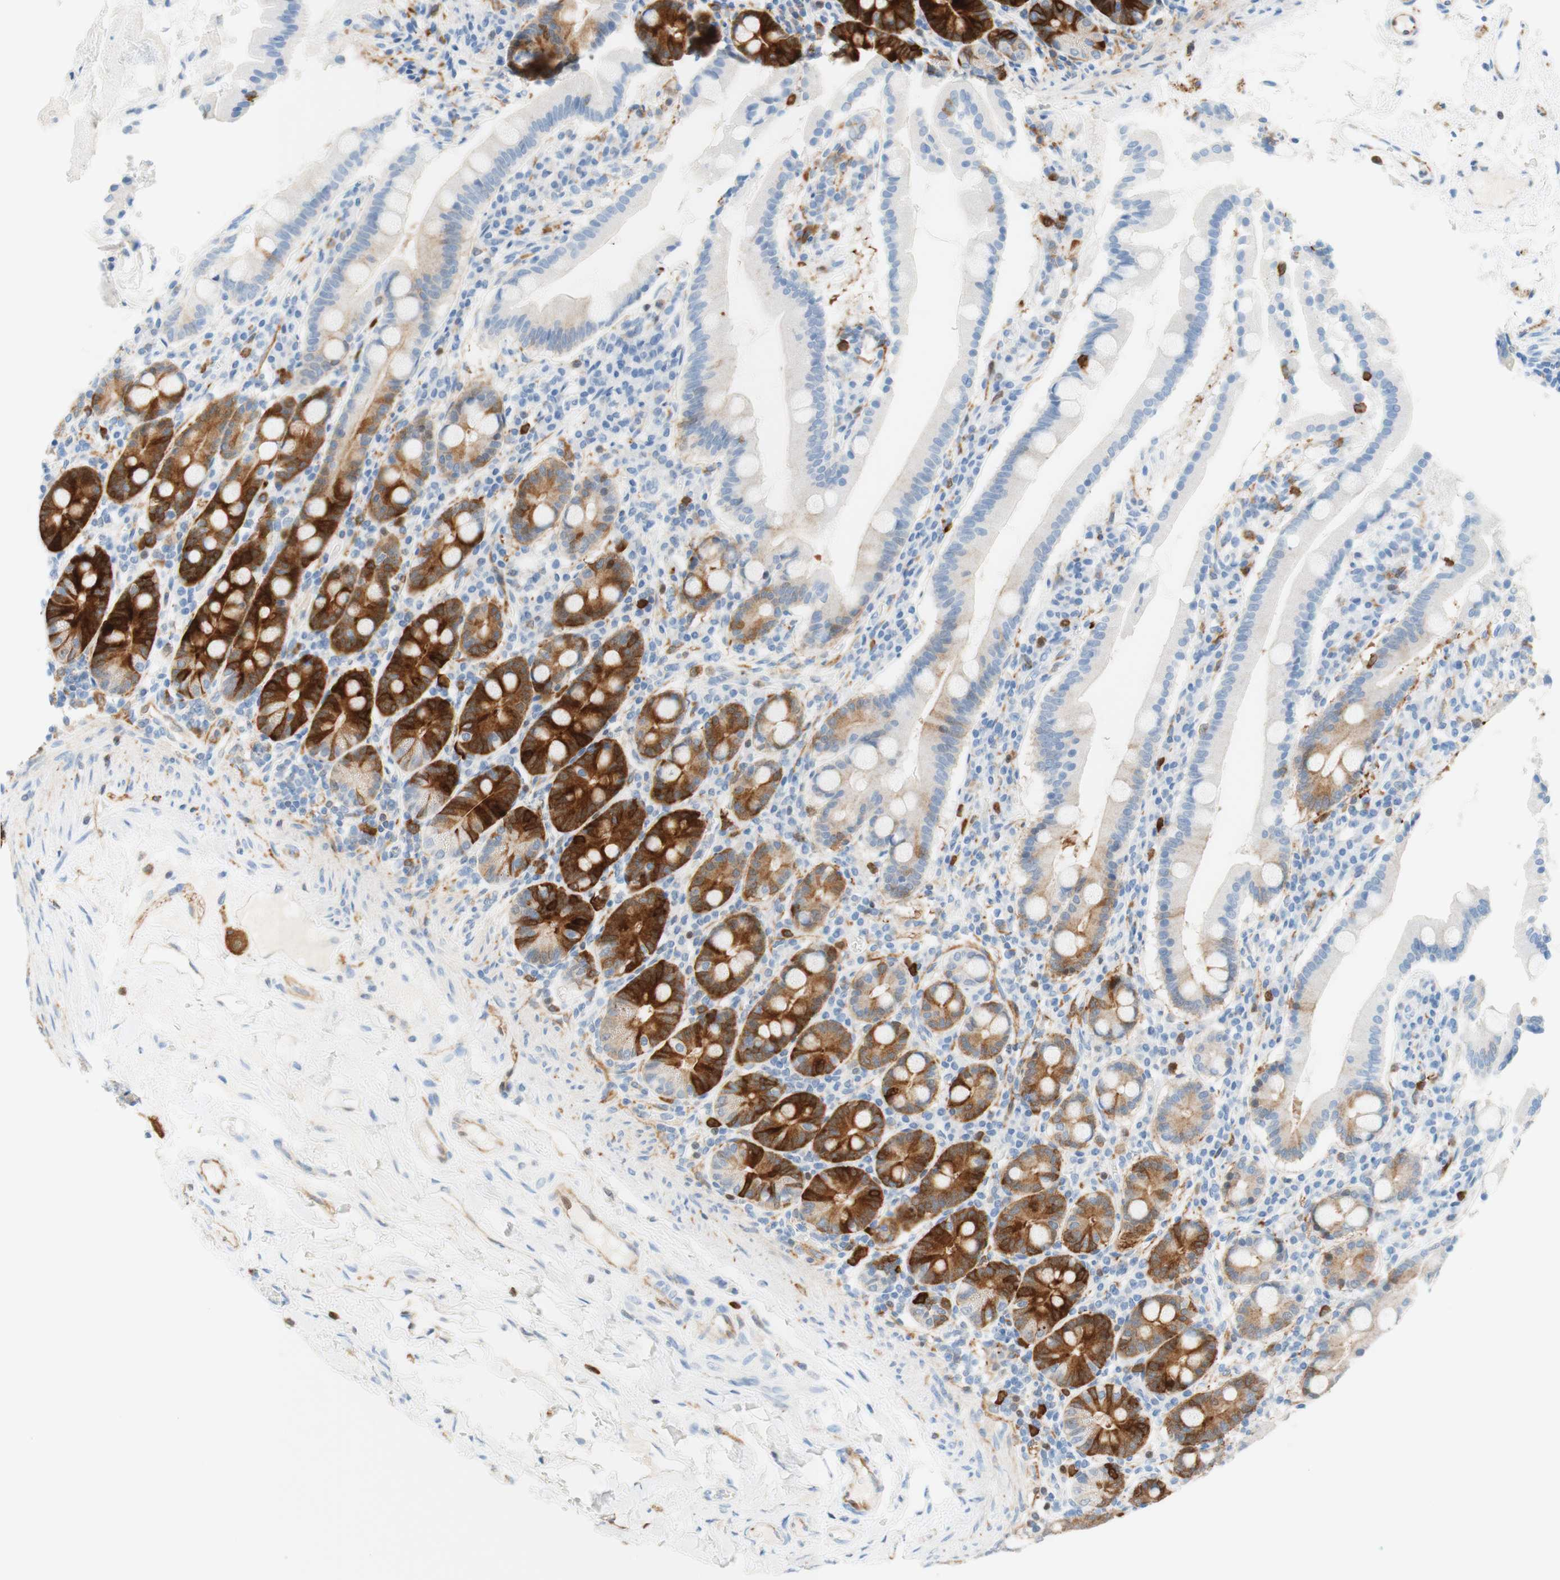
{"staining": {"intensity": "strong", "quantity": "<25%", "location": "cytoplasmic/membranous"}, "tissue": "duodenum", "cell_type": "Glandular cells", "image_type": "normal", "snomed": [{"axis": "morphology", "description": "Normal tissue, NOS"}, {"axis": "topography", "description": "Duodenum"}], "caption": "Brown immunohistochemical staining in unremarkable duodenum reveals strong cytoplasmic/membranous positivity in about <25% of glandular cells.", "gene": "STMN1", "patient": {"sex": "male", "age": 50}}